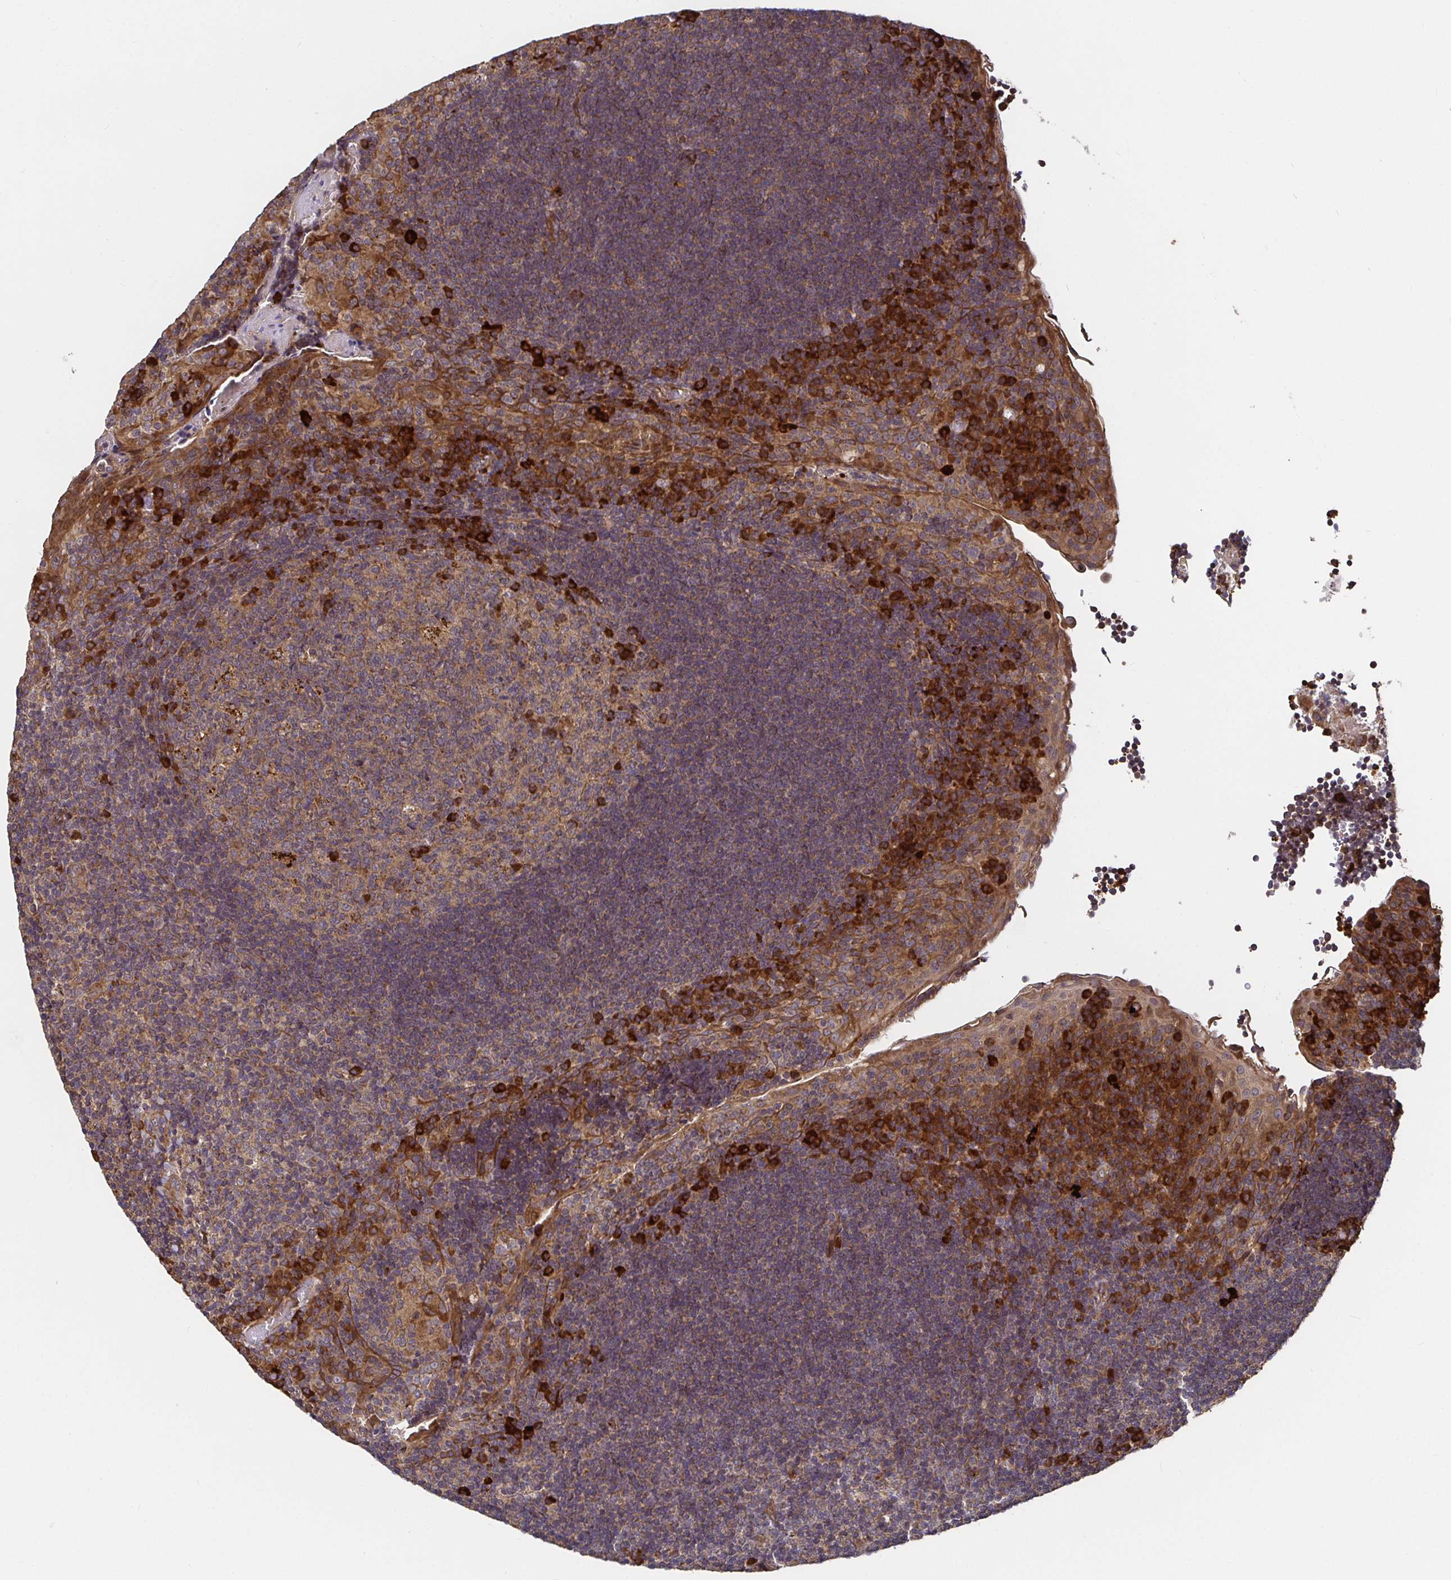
{"staining": {"intensity": "strong", "quantity": "<25%", "location": "cytoplasmic/membranous"}, "tissue": "tonsil", "cell_type": "Germinal center cells", "image_type": "normal", "snomed": [{"axis": "morphology", "description": "Normal tissue, NOS"}, {"axis": "topography", "description": "Tonsil"}], "caption": "The micrograph shows staining of normal tonsil, revealing strong cytoplasmic/membranous protein expression (brown color) within germinal center cells.", "gene": "MLST8", "patient": {"sex": "male", "age": 17}}